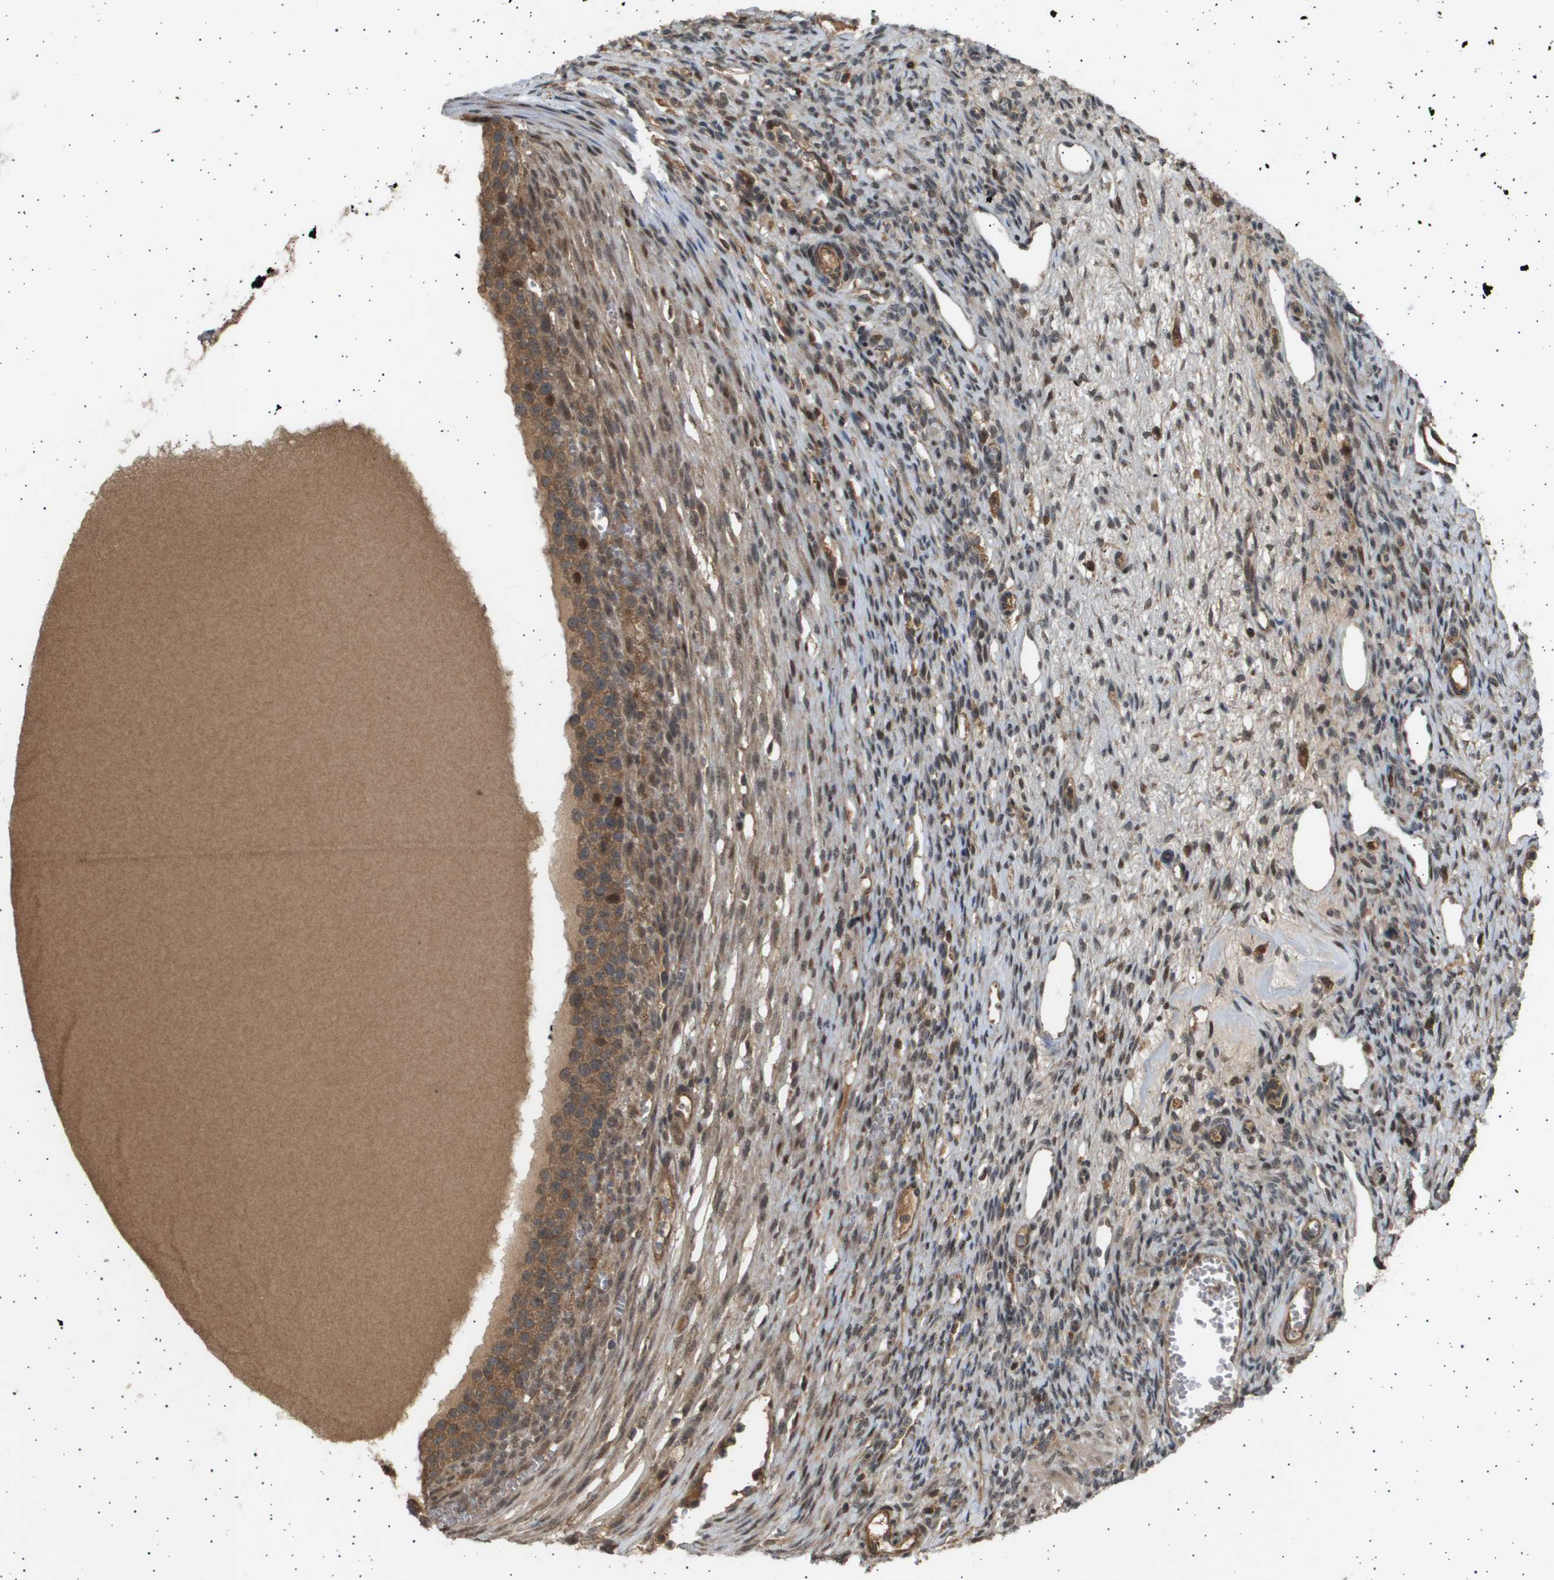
{"staining": {"intensity": "moderate", "quantity": ">75%", "location": "cytoplasmic/membranous"}, "tissue": "ovary", "cell_type": "Follicle cells", "image_type": "normal", "snomed": [{"axis": "morphology", "description": "Normal tissue, NOS"}, {"axis": "topography", "description": "Ovary"}], "caption": "High-magnification brightfield microscopy of unremarkable ovary stained with DAB (brown) and counterstained with hematoxylin (blue). follicle cells exhibit moderate cytoplasmic/membranous staining is seen in about>75% of cells. (DAB = brown stain, brightfield microscopy at high magnification).", "gene": "TNRC6A", "patient": {"sex": "female", "age": 33}}